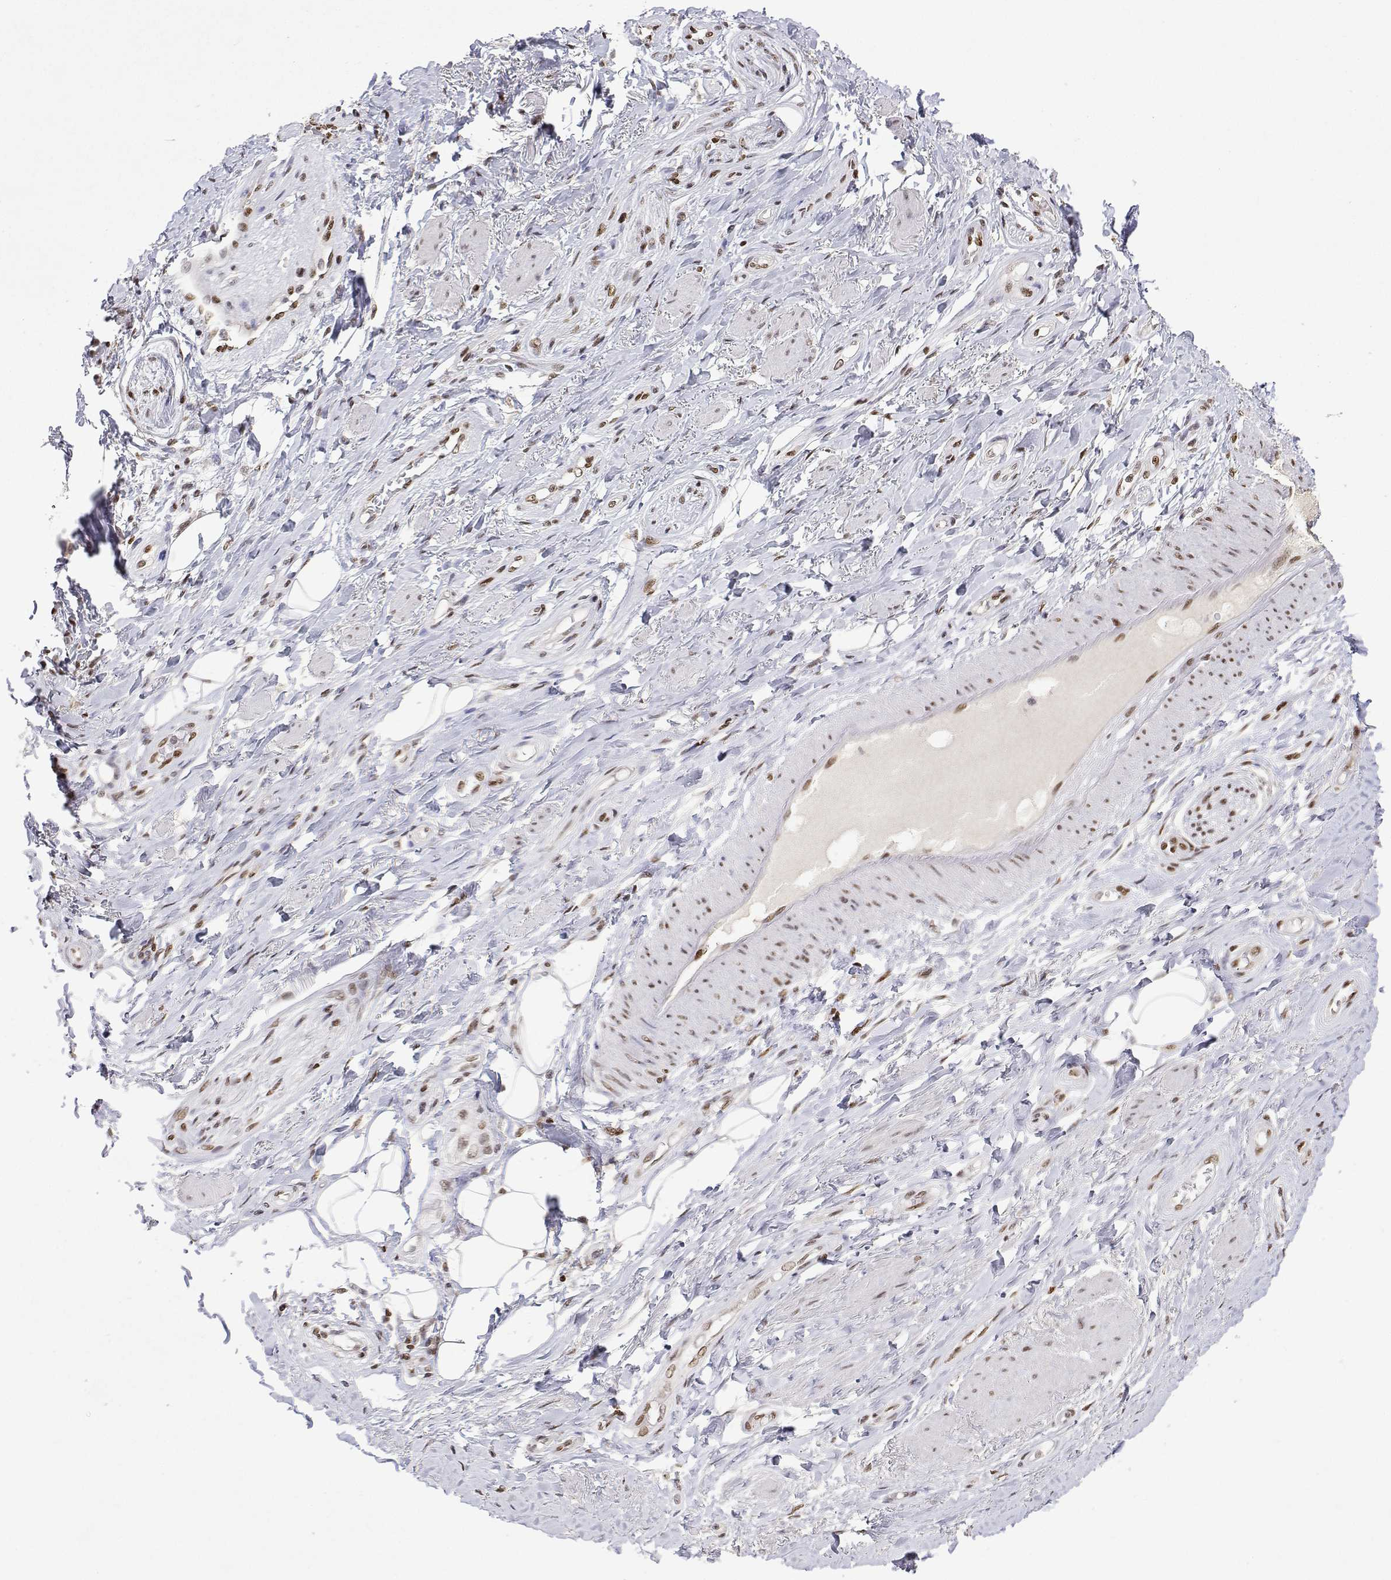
{"staining": {"intensity": "negative", "quantity": "none", "location": "none"}, "tissue": "adipose tissue", "cell_type": "Adipocytes", "image_type": "normal", "snomed": [{"axis": "morphology", "description": "Normal tissue, NOS"}, {"axis": "topography", "description": "Anal"}, {"axis": "topography", "description": "Peripheral nerve tissue"}], "caption": "Immunohistochemistry image of benign adipose tissue: human adipose tissue stained with DAB (3,3'-diaminobenzidine) displays no significant protein staining in adipocytes.", "gene": "XPC", "patient": {"sex": "male", "age": 53}}